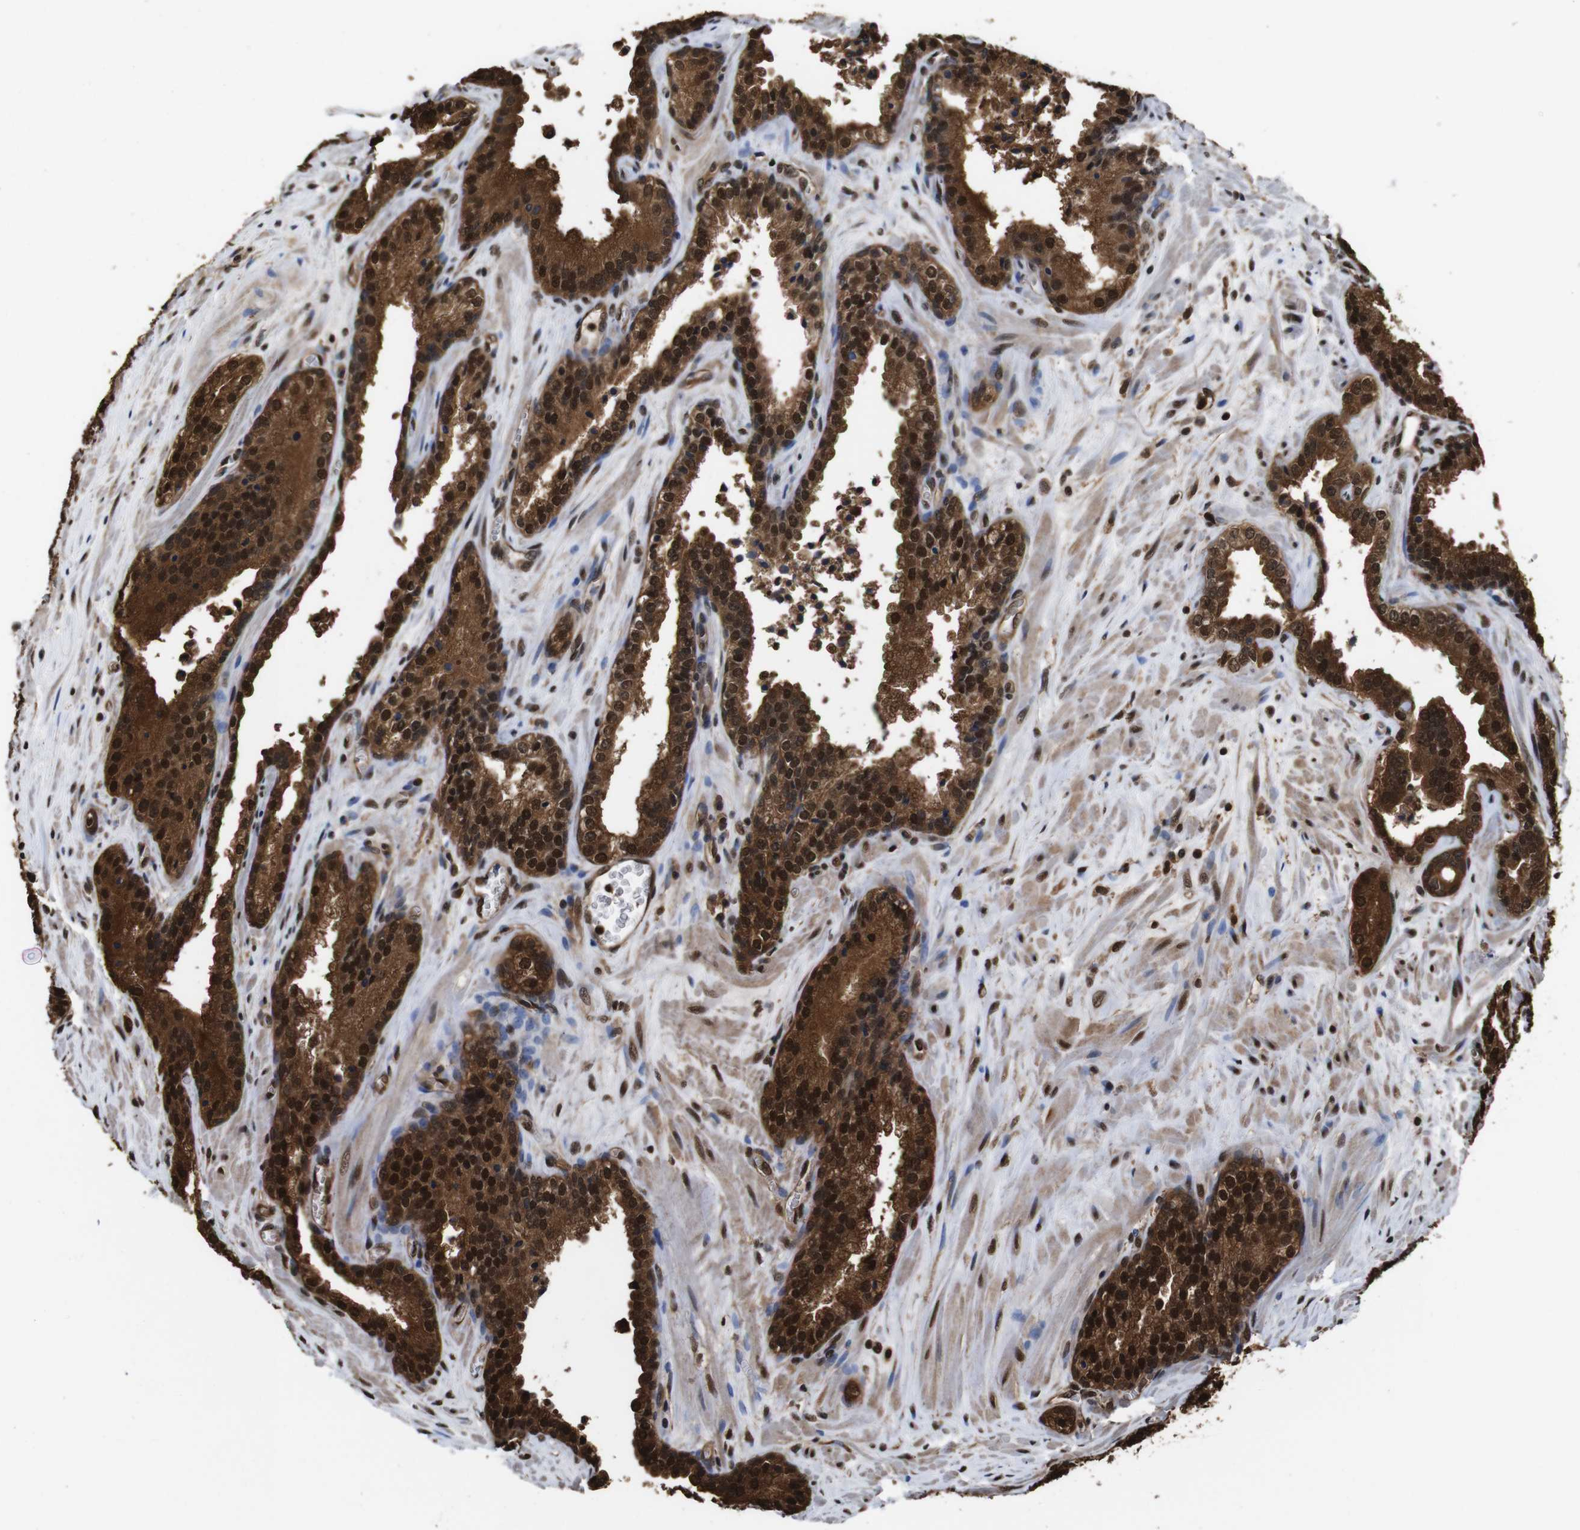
{"staining": {"intensity": "strong", "quantity": ">75%", "location": "cytoplasmic/membranous,nuclear"}, "tissue": "prostate cancer", "cell_type": "Tumor cells", "image_type": "cancer", "snomed": [{"axis": "morphology", "description": "Adenocarcinoma, Low grade"}, {"axis": "topography", "description": "Prostate"}], "caption": "Approximately >75% of tumor cells in prostate low-grade adenocarcinoma demonstrate strong cytoplasmic/membranous and nuclear protein expression as visualized by brown immunohistochemical staining.", "gene": "VCP", "patient": {"sex": "male", "age": 60}}